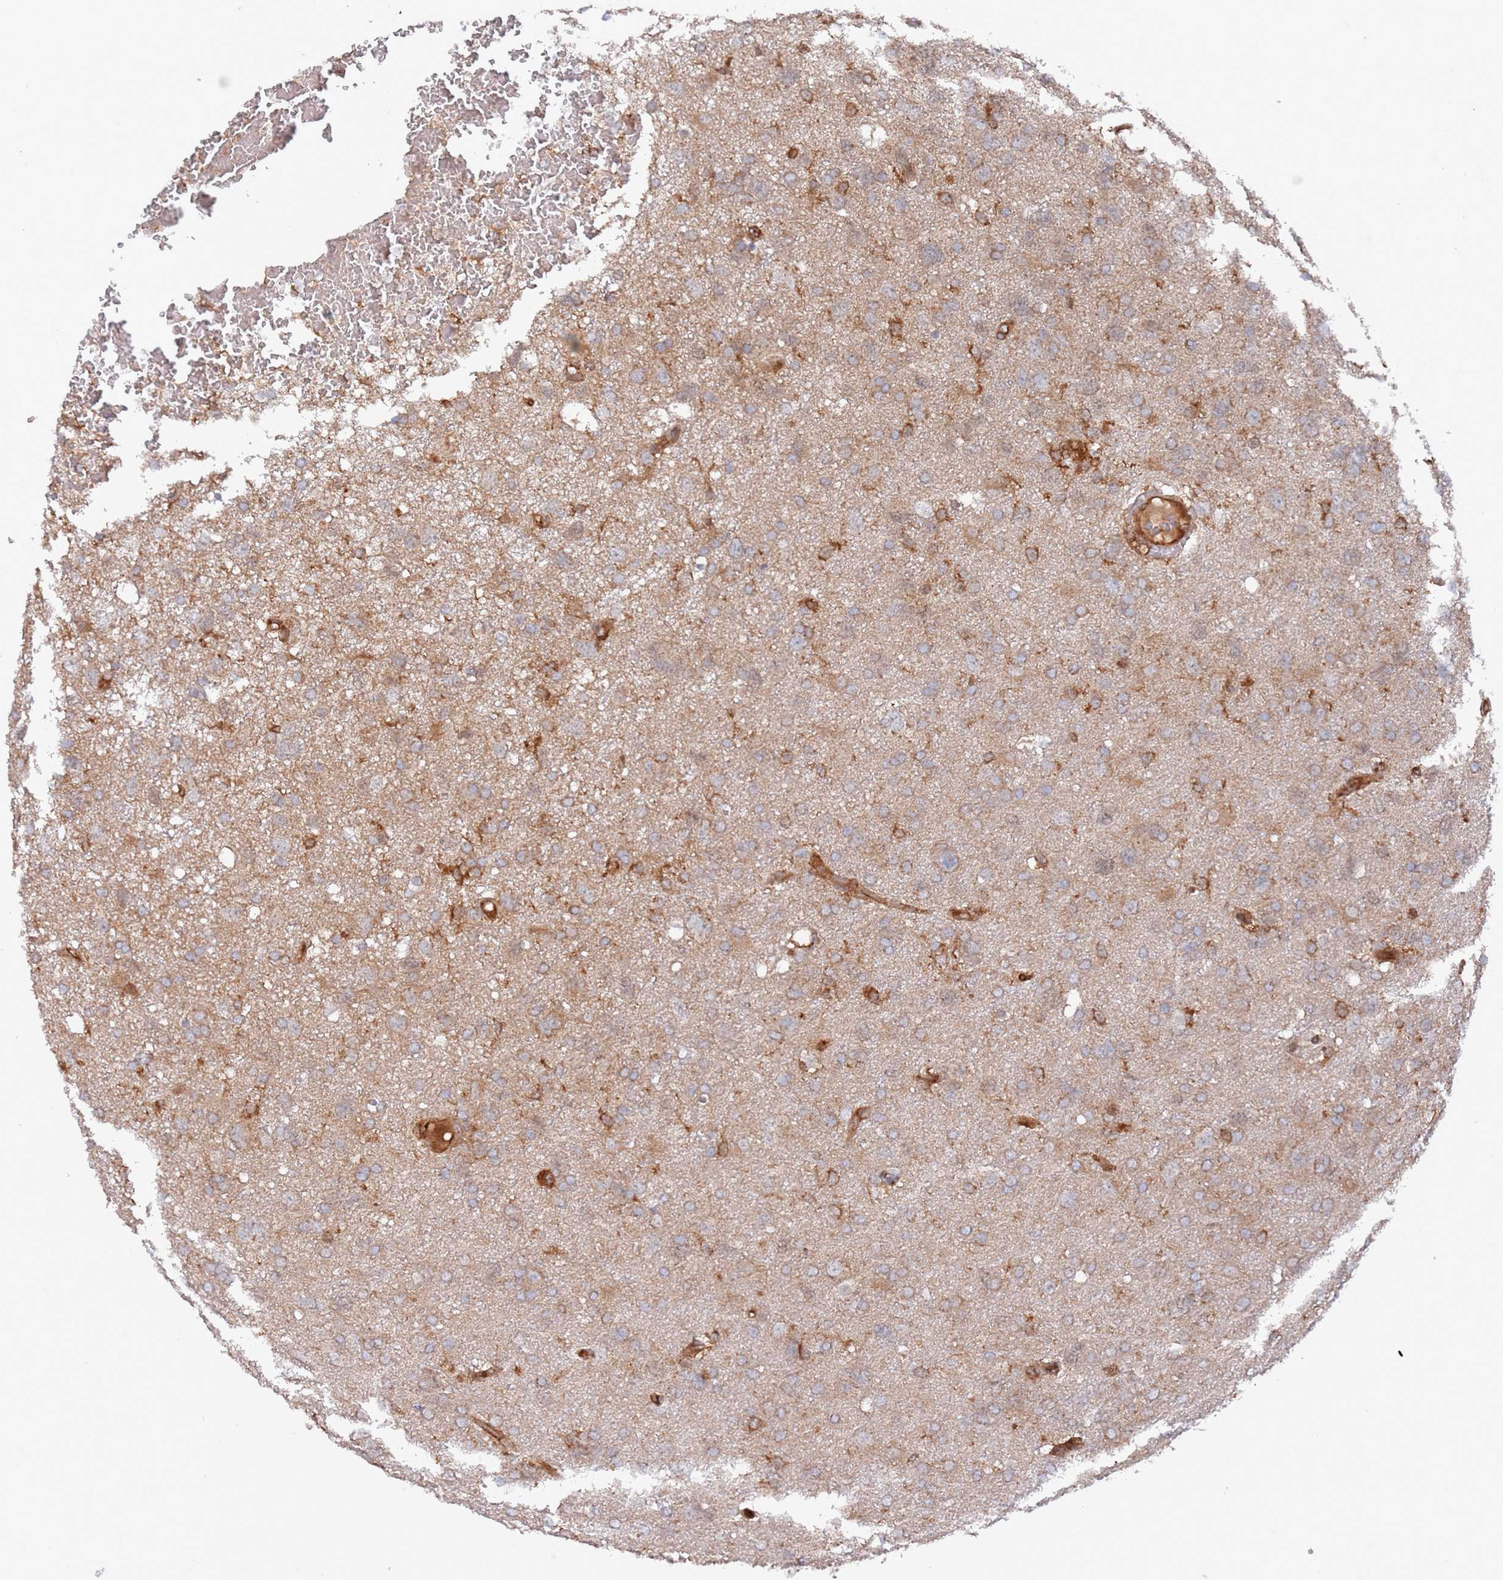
{"staining": {"intensity": "weak", "quantity": ">75%", "location": "cytoplasmic/membranous"}, "tissue": "glioma", "cell_type": "Tumor cells", "image_type": "cancer", "snomed": [{"axis": "morphology", "description": "Glioma, malignant, High grade"}, {"axis": "topography", "description": "Brain"}], "caption": "Immunohistochemical staining of glioma shows weak cytoplasmic/membranous protein expression in about >75% of tumor cells. (IHC, brightfield microscopy, high magnification).", "gene": "DDX60", "patient": {"sex": "male", "age": 61}}